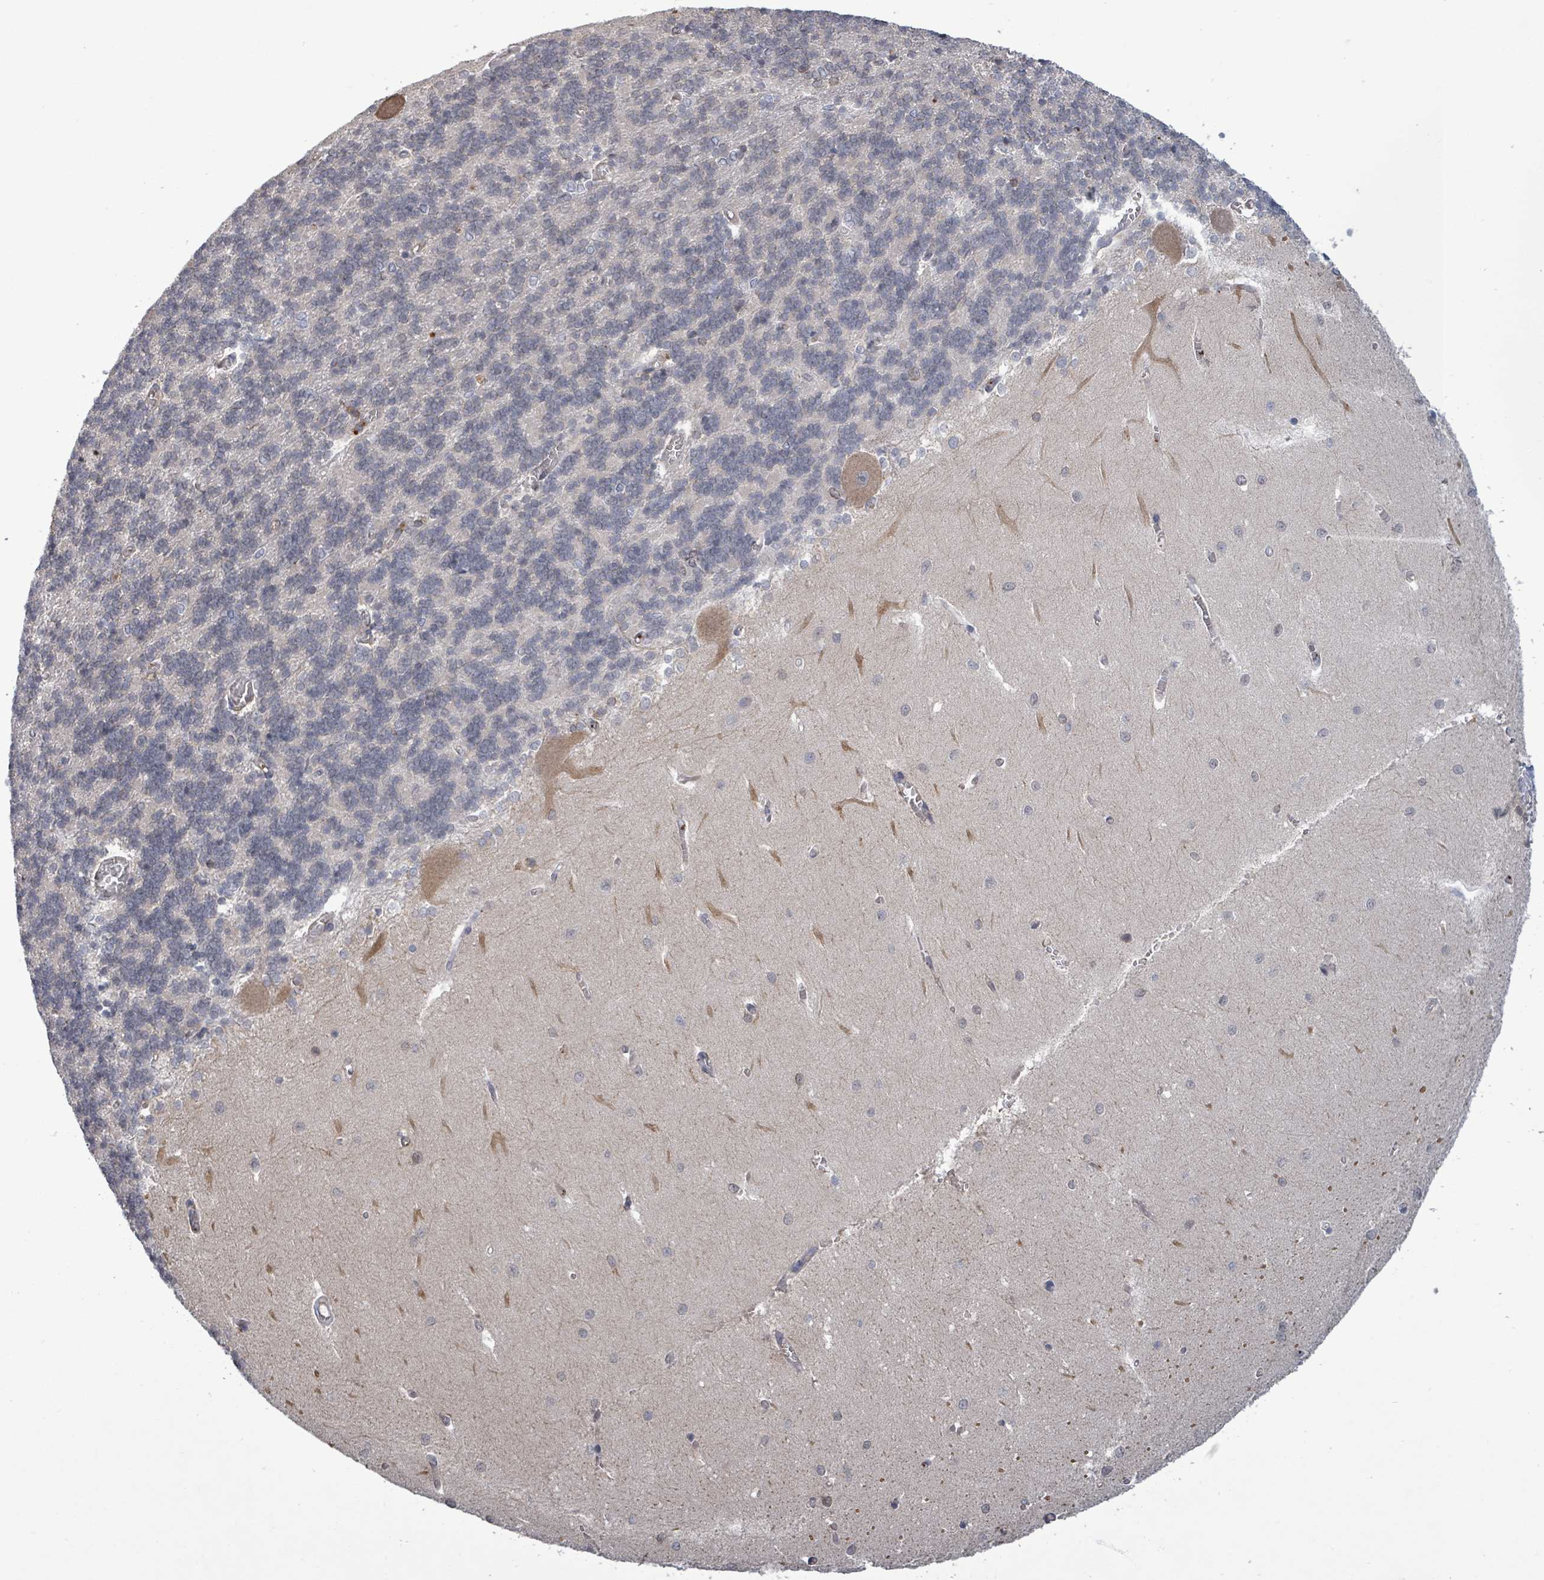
{"staining": {"intensity": "negative", "quantity": "none", "location": "none"}, "tissue": "cerebellum", "cell_type": "Cells in granular layer", "image_type": "normal", "snomed": [{"axis": "morphology", "description": "Normal tissue, NOS"}, {"axis": "topography", "description": "Cerebellum"}], "caption": "IHC of benign cerebellum reveals no expression in cells in granular layer.", "gene": "GRM8", "patient": {"sex": "male", "age": 37}}